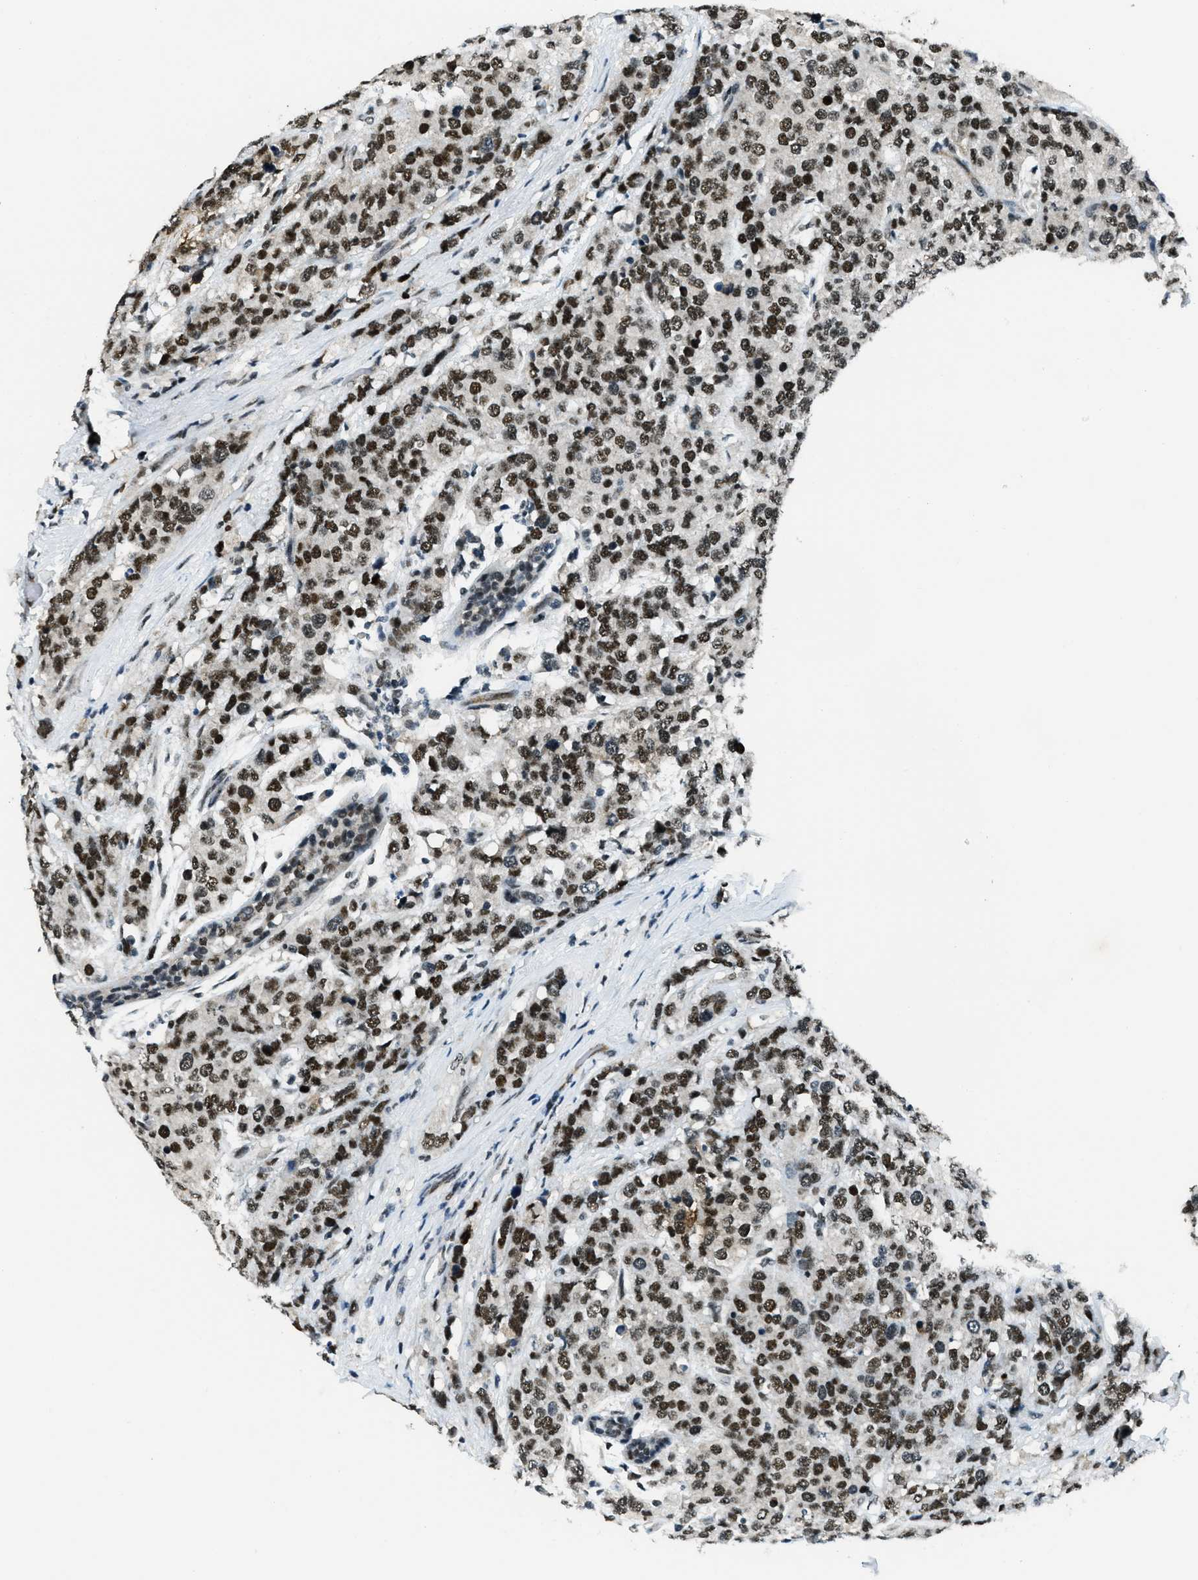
{"staining": {"intensity": "strong", "quantity": ">75%", "location": "nuclear"}, "tissue": "breast cancer", "cell_type": "Tumor cells", "image_type": "cancer", "snomed": [{"axis": "morphology", "description": "Lobular carcinoma"}, {"axis": "topography", "description": "Breast"}], "caption": "A high amount of strong nuclear expression is identified in approximately >75% of tumor cells in breast cancer tissue.", "gene": "KLF6", "patient": {"sex": "female", "age": 59}}